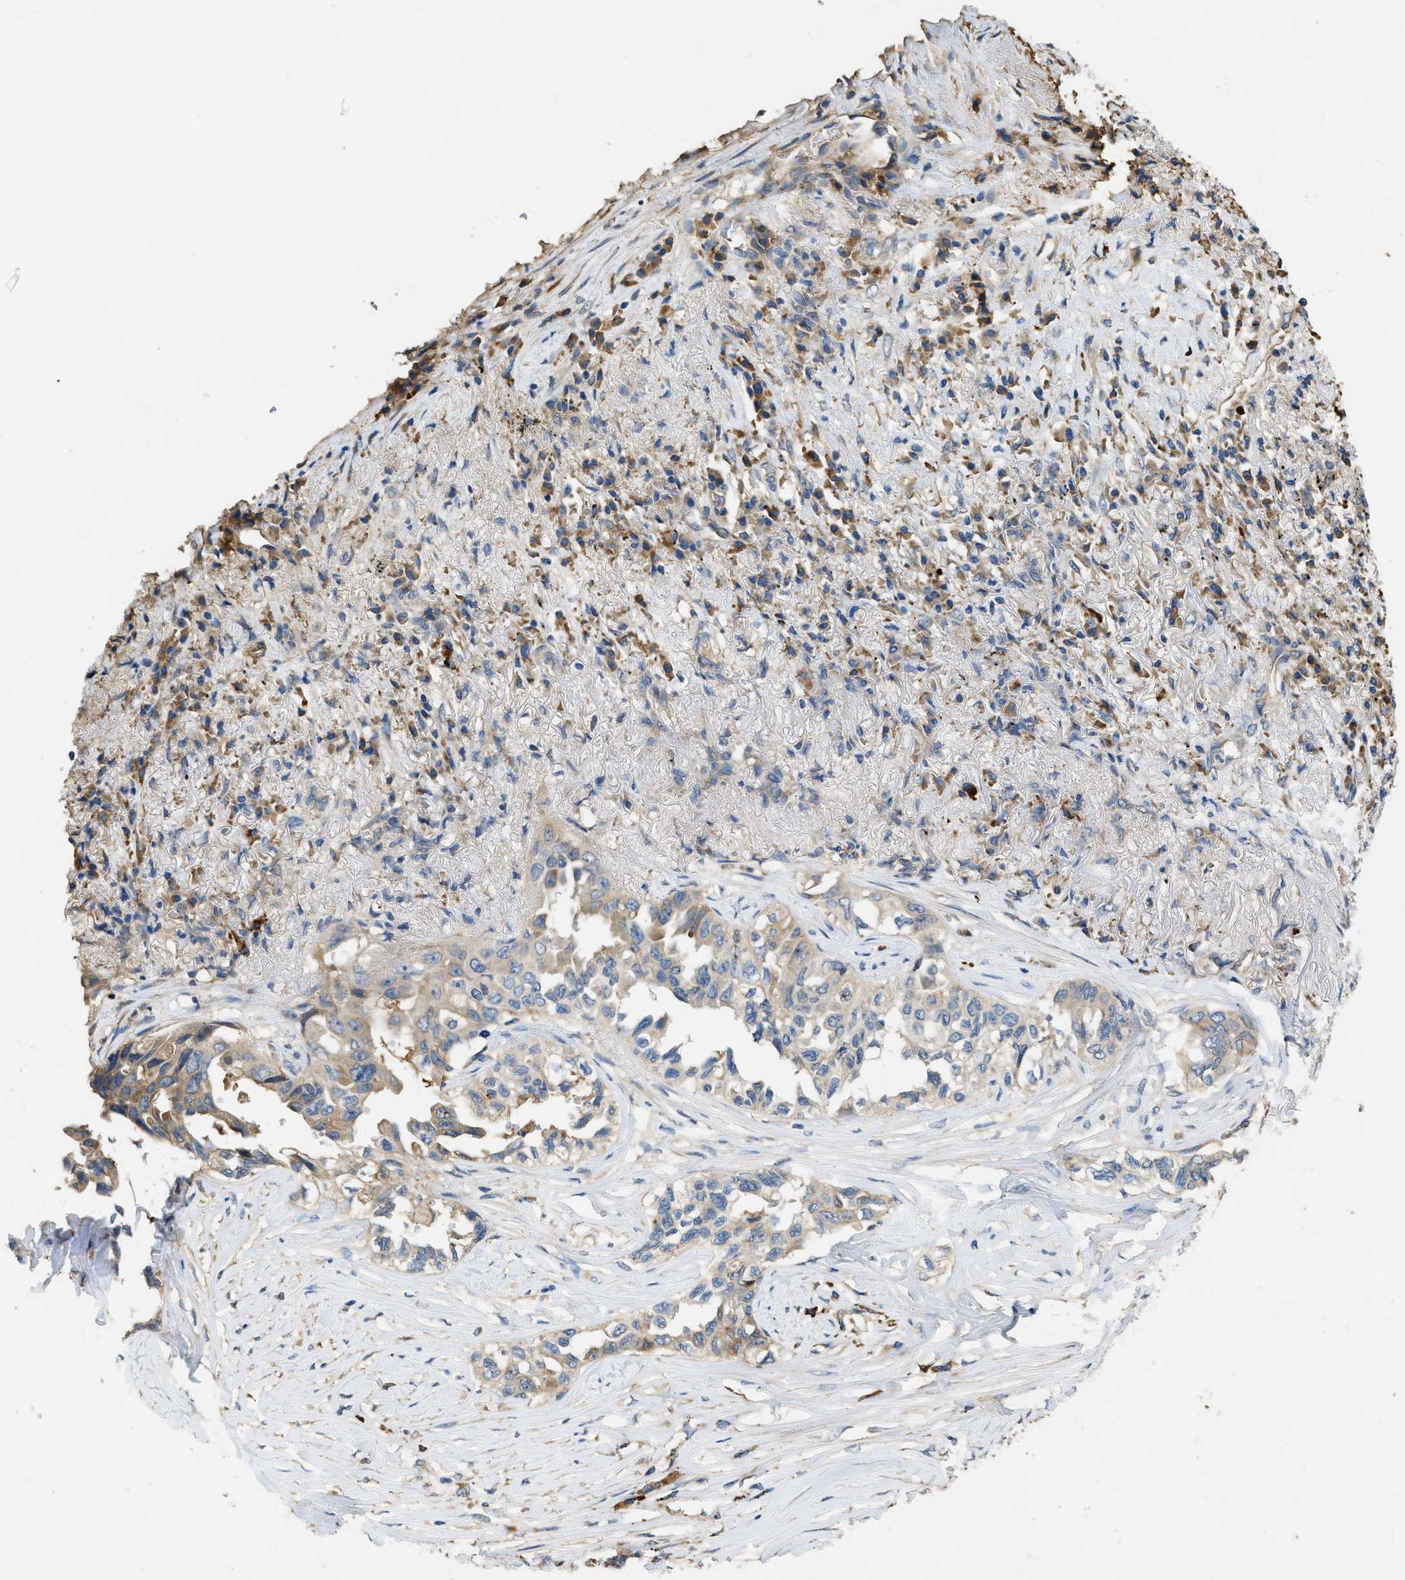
{"staining": {"intensity": "weak", "quantity": "25%-75%", "location": "cytoplasmic/membranous"}, "tissue": "lung cancer", "cell_type": "Tumor cells", "image_type": "cancer", "snomed": [{"axis": "morphology", "description": "Adenocarcinoma, NOS"}, {"axis": "topography", "description": "Lung"}], "caption": "IHC image of neoplastic tissue: human adenocarcinoma (lung) stained using IHC reveals low levels of weak protein expression localized specifically in the cytoplasmic/membranous of tumor cells, appearing as a cytoplasmic/membranous brown color.", "gene": "RIPK2", "patient": {"sex": "female", "age": 51}}